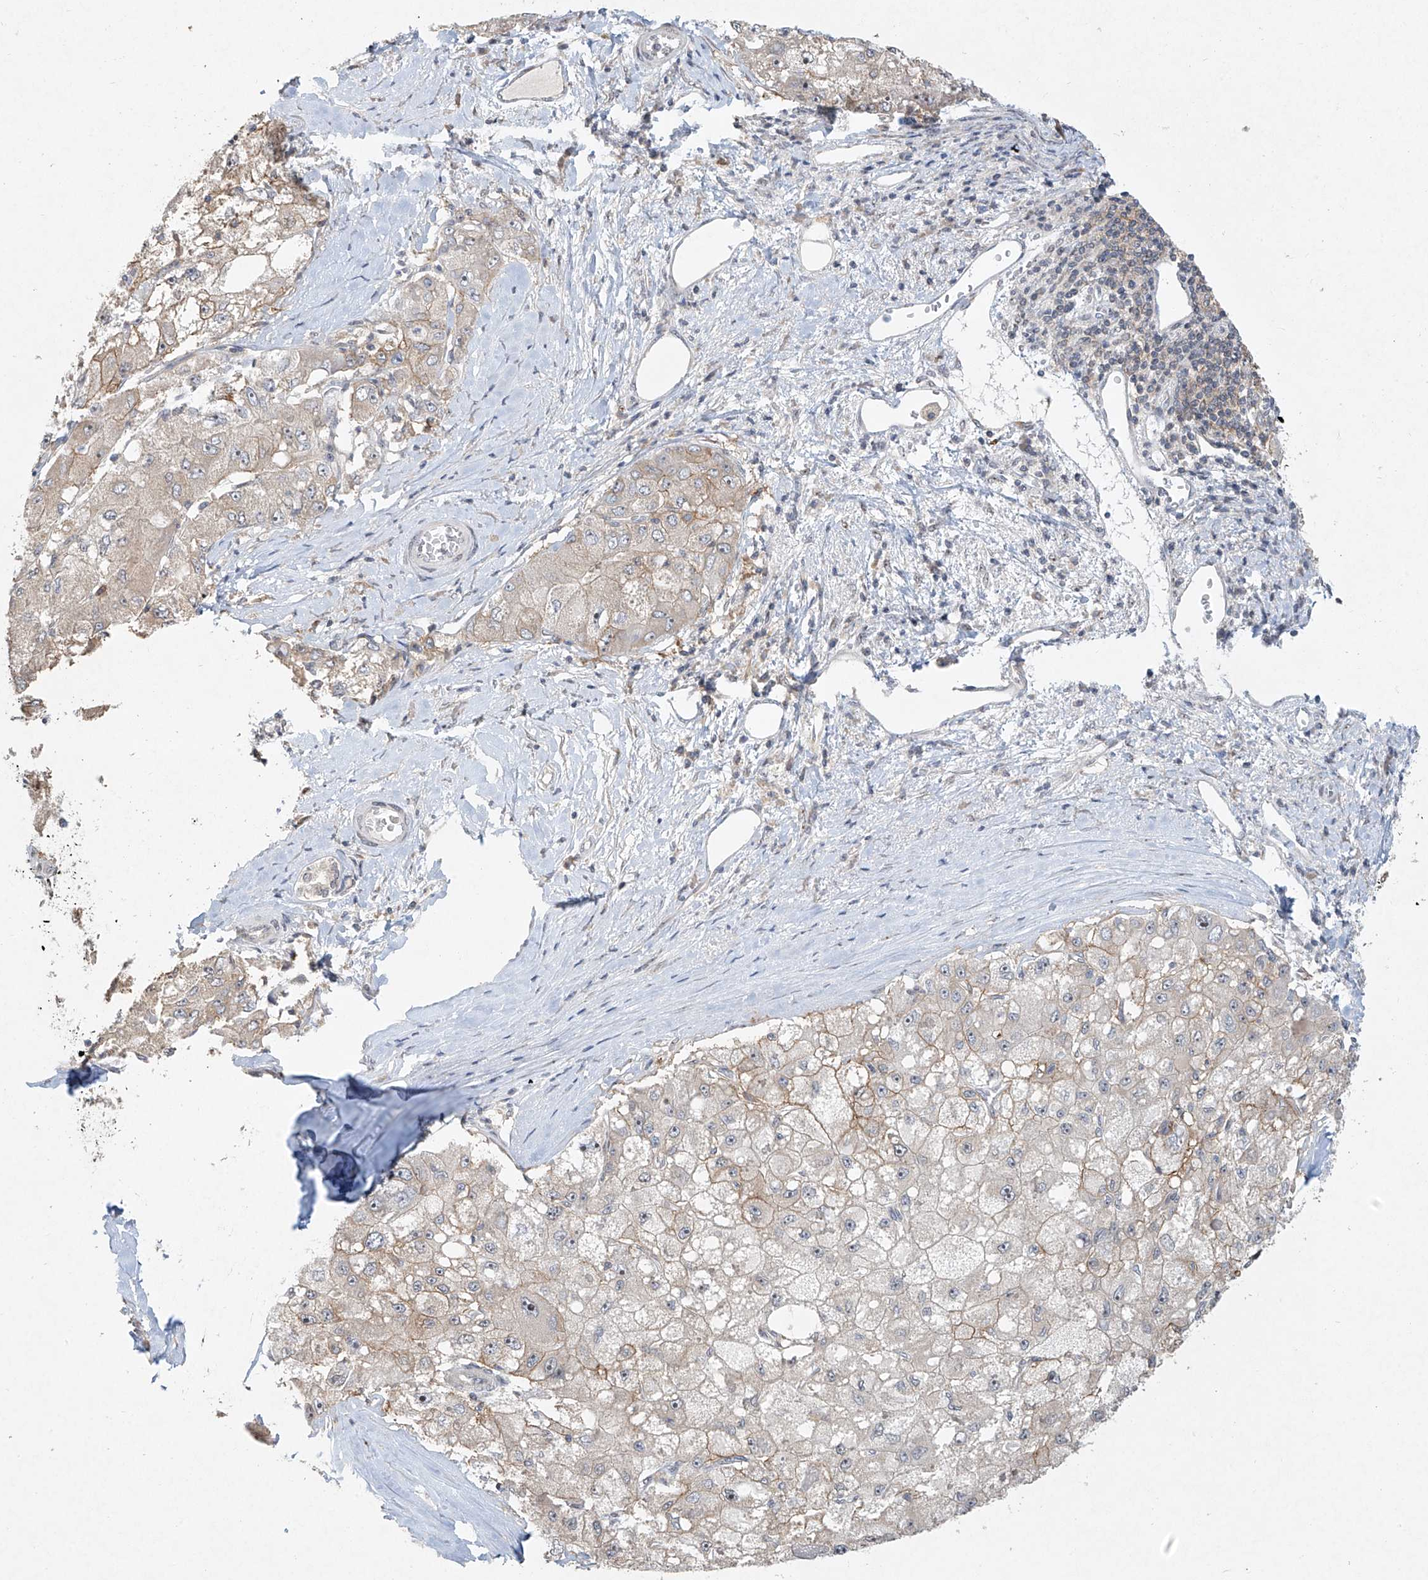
{"staining": {"intensity": "weak", "quantity": "<25%", "location": "cytoplasmic/membranous"}, "tissue": "liver cancer", "cell_type": "Tumor cells", "image_type": "cancer", "snomed": [{"axis": "morphology", "description": "Carcinoma, Hepatocellular, NOS"}, {"axis": "topography", "description": "Liver"}], "caption": "This is an immunohistochemistry (IHC) micrograph of liver hepatocellular carcinoma. There is no expression in tumor cells.", "gene": "TASP1", "patient": {"sex": "male", "age": 80}}